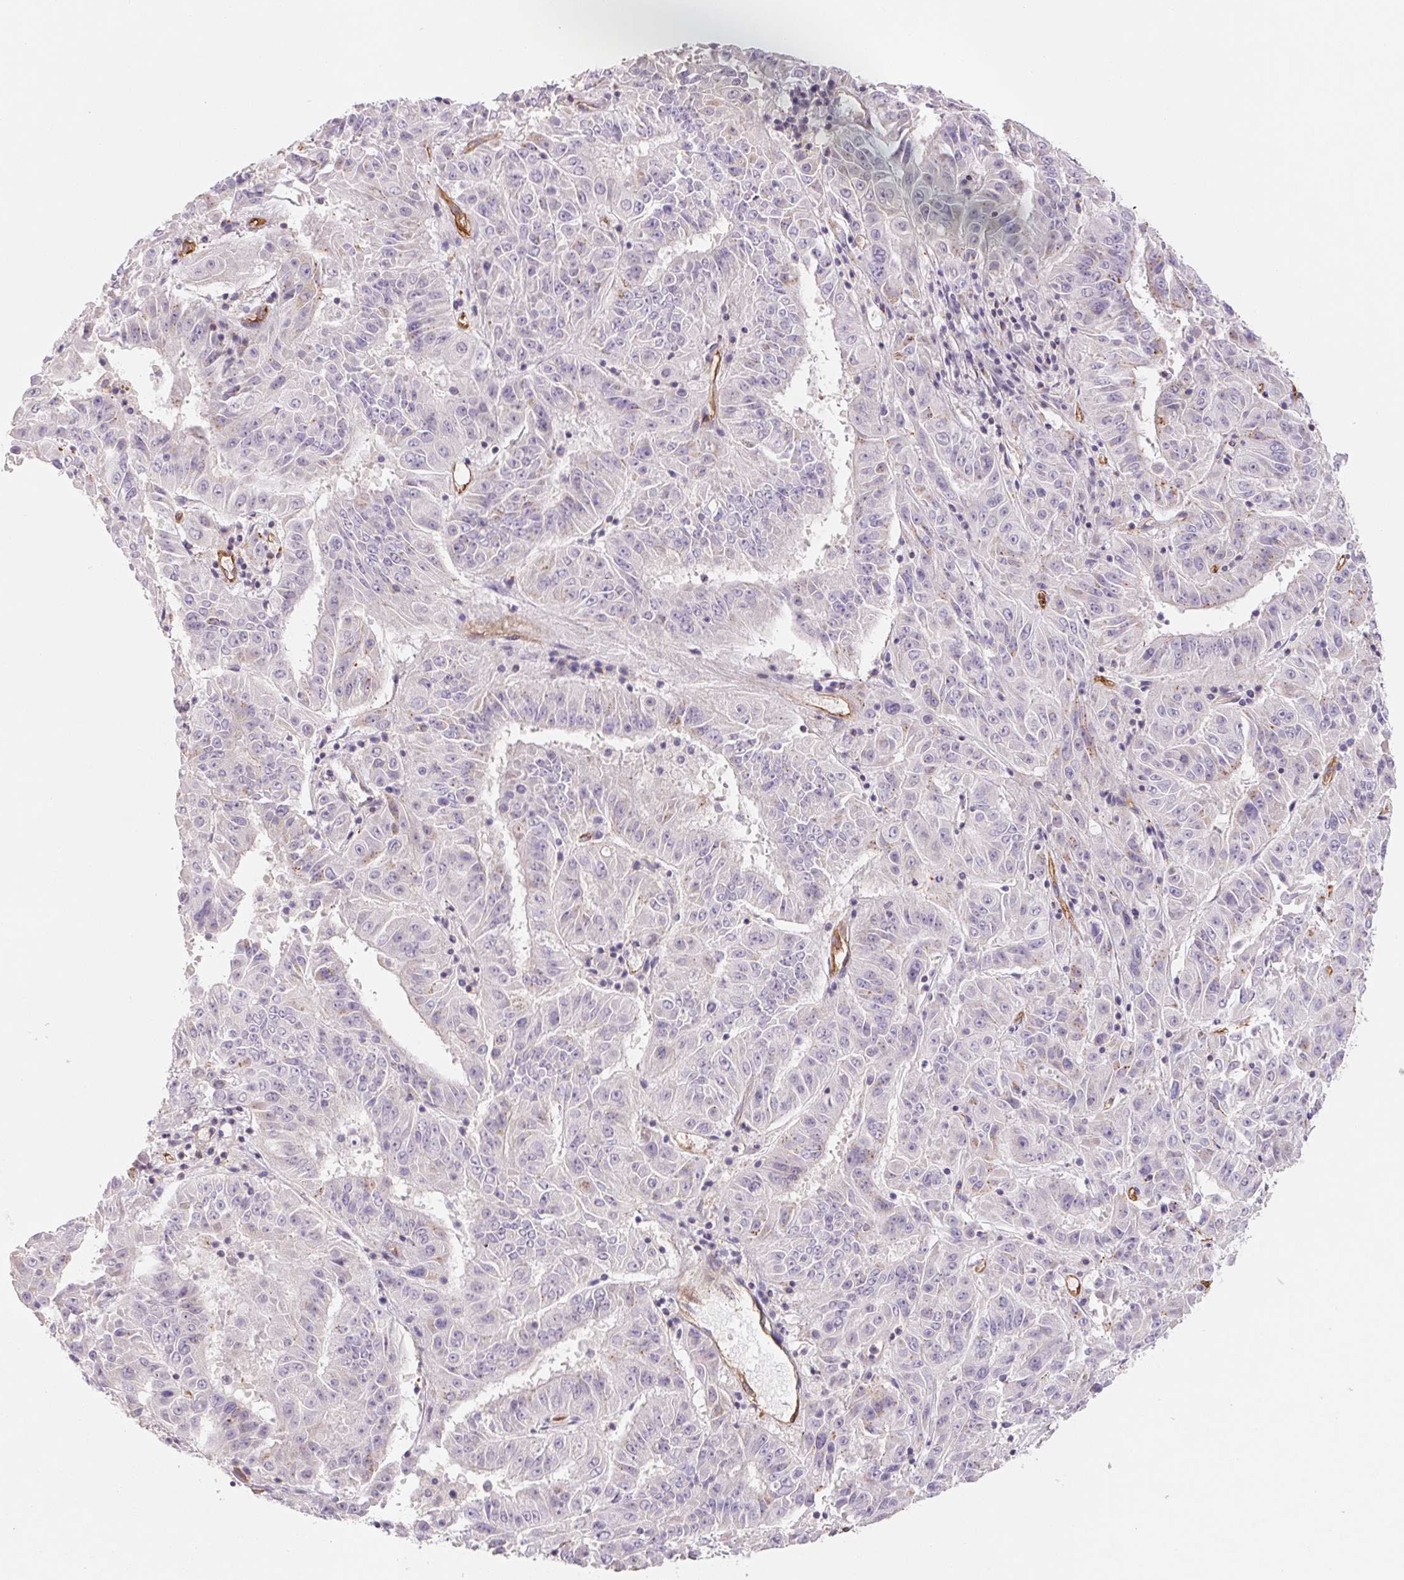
{"staining": {"intensity": "negative", "quantity": "none", "location": "none"}, "tissue": "pancreatic cancer", "cell_type": "Tumor cells", "image_type": "cancer", "snomed": [{"axis": "morphology", "description": "Adenocarcinoma, NOS"}, {"axis": "topography", "description": "Pancreas"}], "caption": "Immunohistochemistry (IHC) histopathology image of neoplastic tissue: pancreatic cancer stained with DAB (3,3'-diaminobenzidine) reveals no significant protein staining in tumor cells.", "gene": "ANKRD13B", "patient": {"sex": "male", "age": 63}}